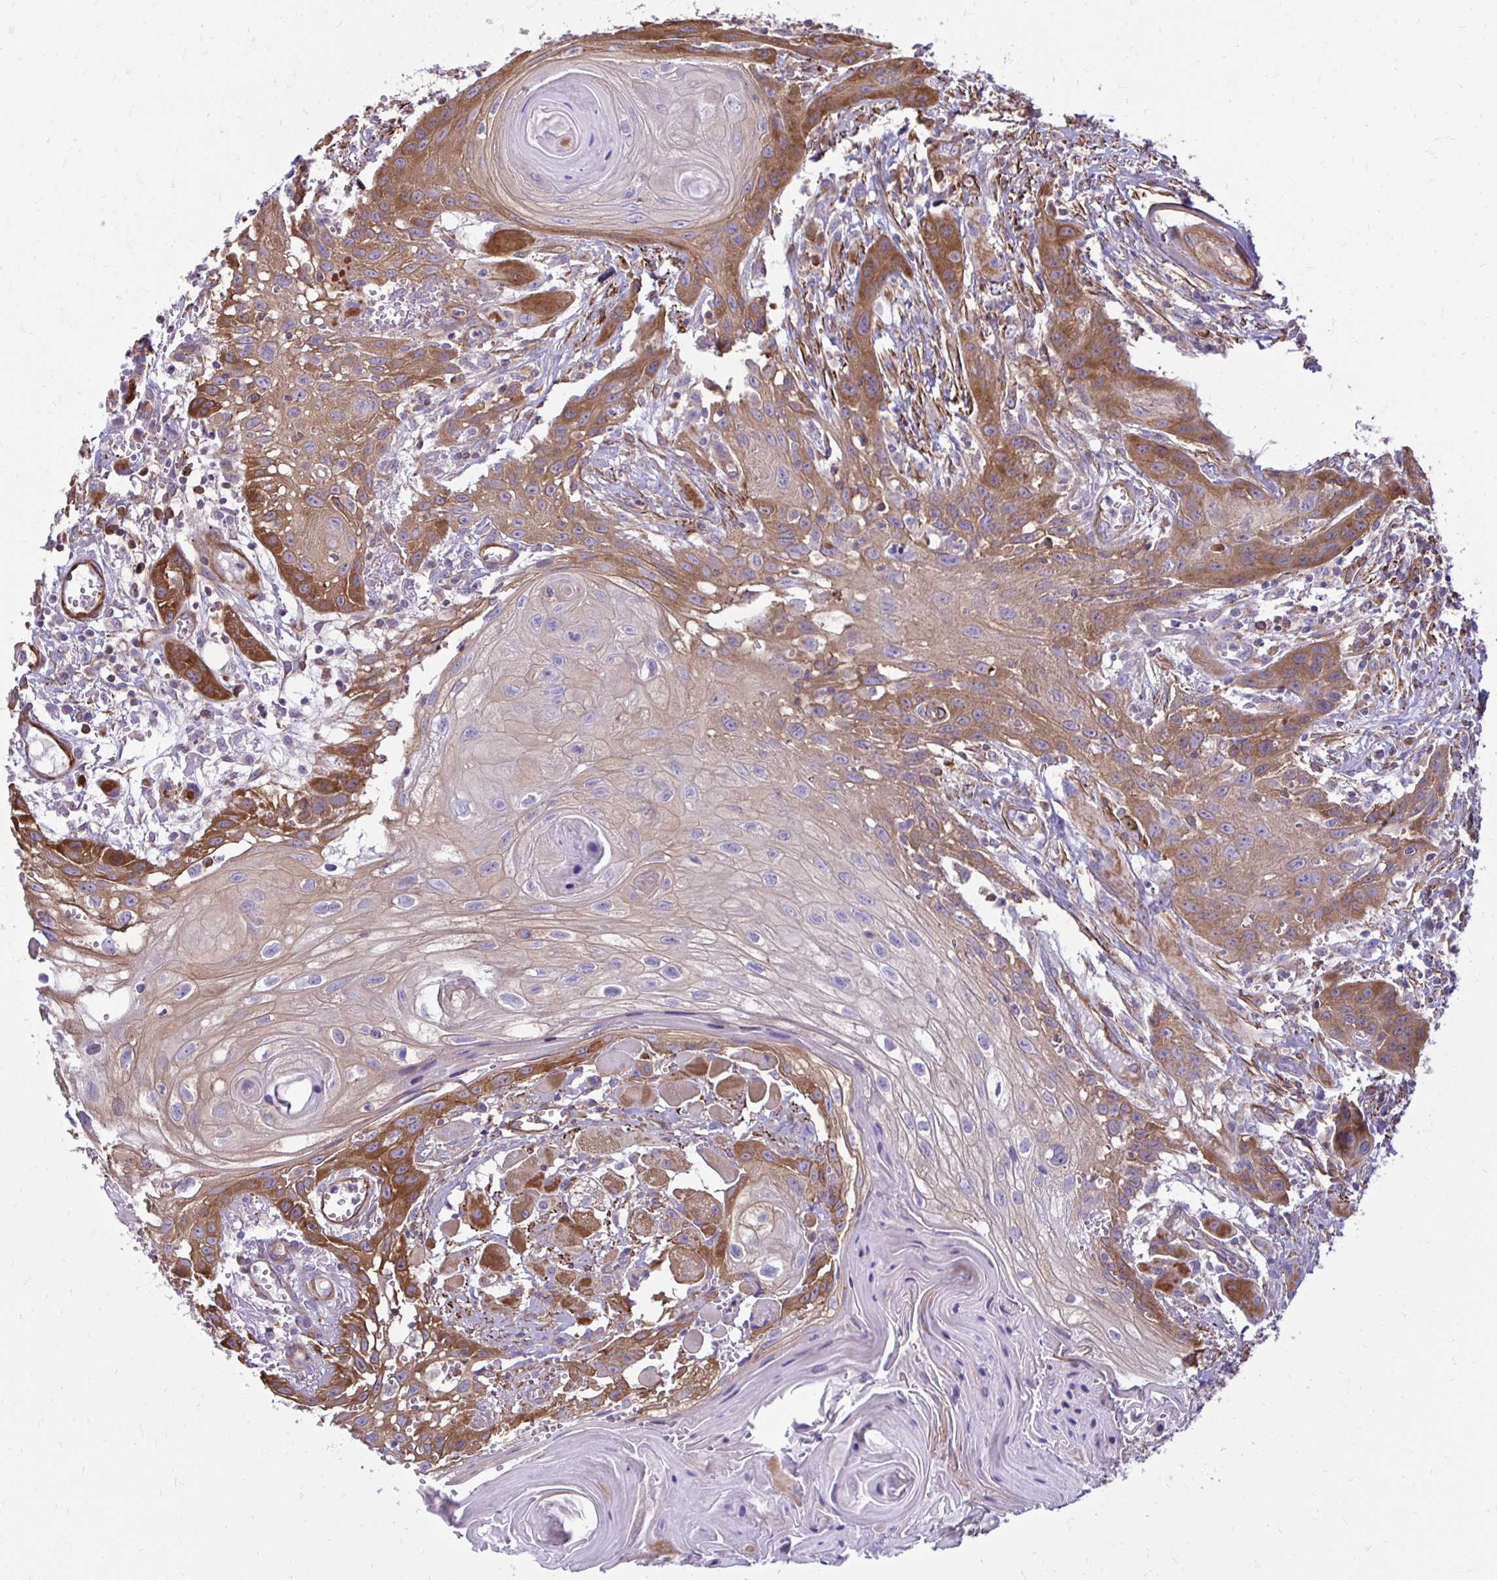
{"staining": {"intensity": "strong", "quantity": "25%-75%", "location": "cytoplasmic/membranous"}, "tissue": "head and neck cancer", "cell_type": "Tumor cells", "image_type": "cancer", "snomed": [{"axis": "morphology", "description": "Squamous cell carcinoma, NOS"}, {"axis": "topography", "description": "Oral tissue"}, {"axis": "topography", "description": "Head-Neck"}], "caption": "Protein expression analysis of head and neck squamous cell carcinoma exhibits strong cytoplasmic/membranous expression in about 25%-75% of tumor cells.", "gene": "CTPS1", "patient": {"sex": "male", "age": 58}}